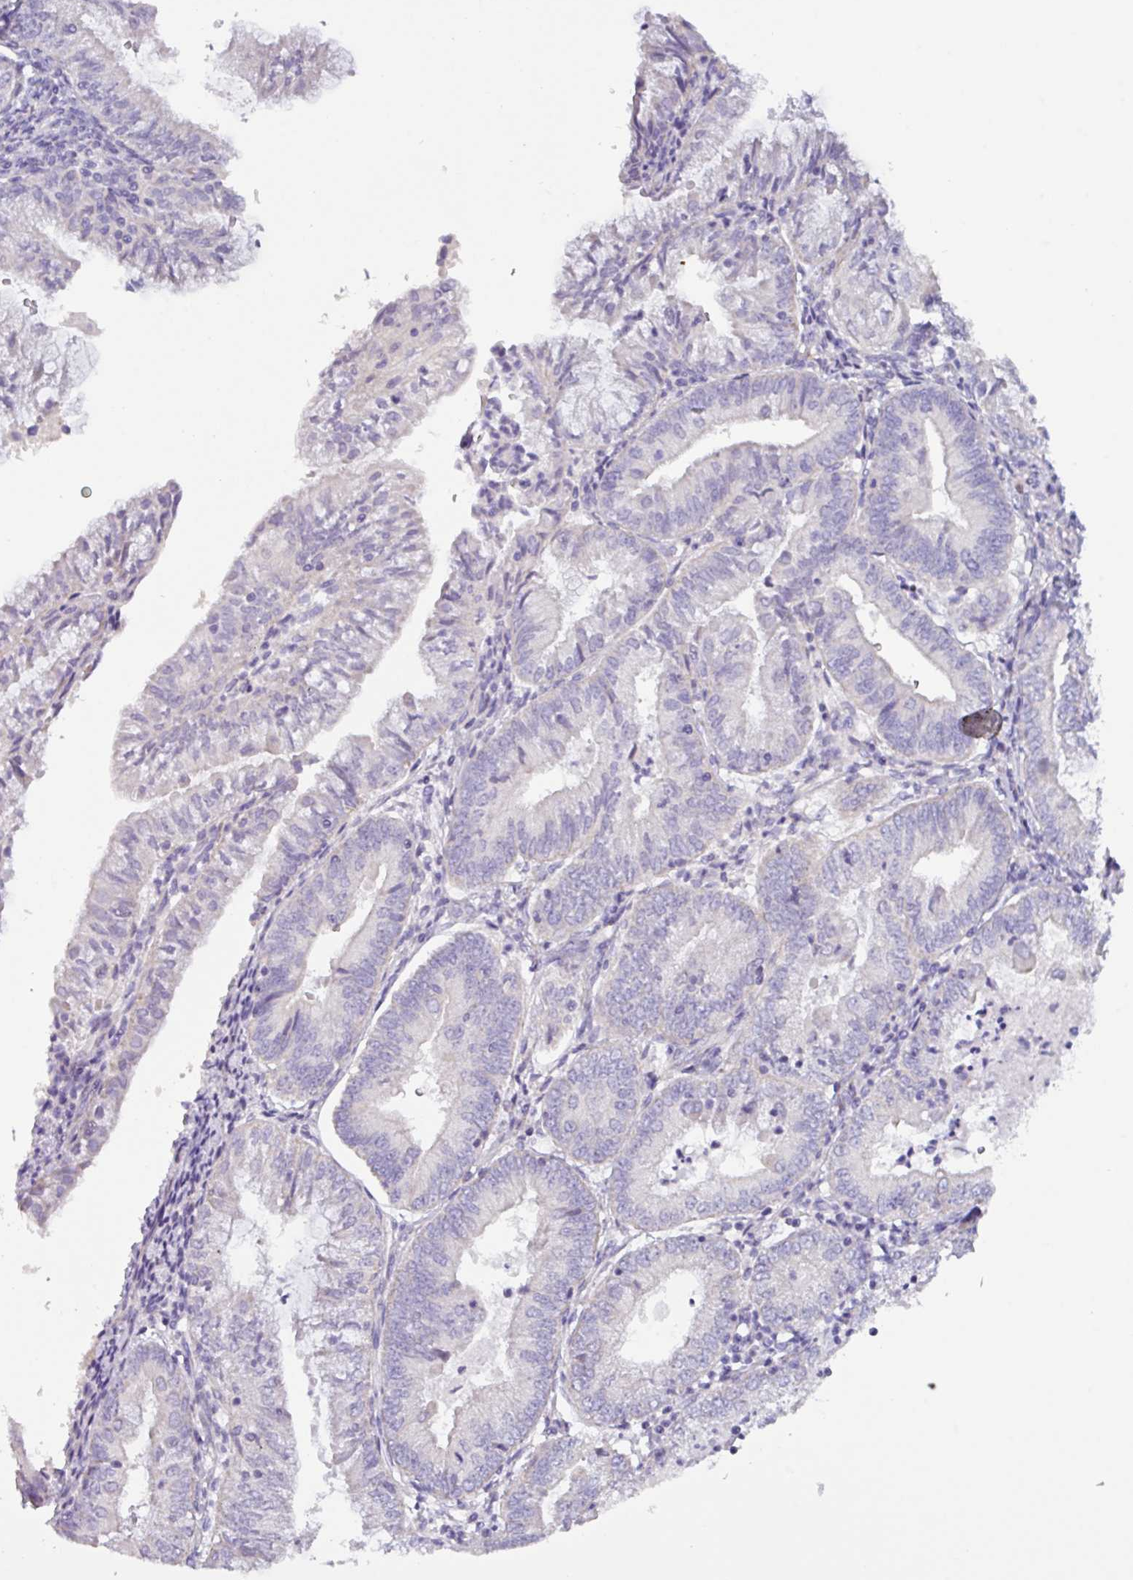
{"staining": {"intensity": "negative", "quantity": "none", "location": "none"}, "tissue": "endometrial cancer", "cell_type": "Tumor cells", "image_type": "cancer", "snomed": [{"axis": "morphology", "description": "Adenocarcinoma, NOS"}, {"axis": "topography", "description": "Endometrium"}], "caption": "Protein analysis of endometrial adenocarcinoma shows no significant positivity in tumor cells.", "gene": "RGS16", "patient": {"sex": "female", "age": 55}}